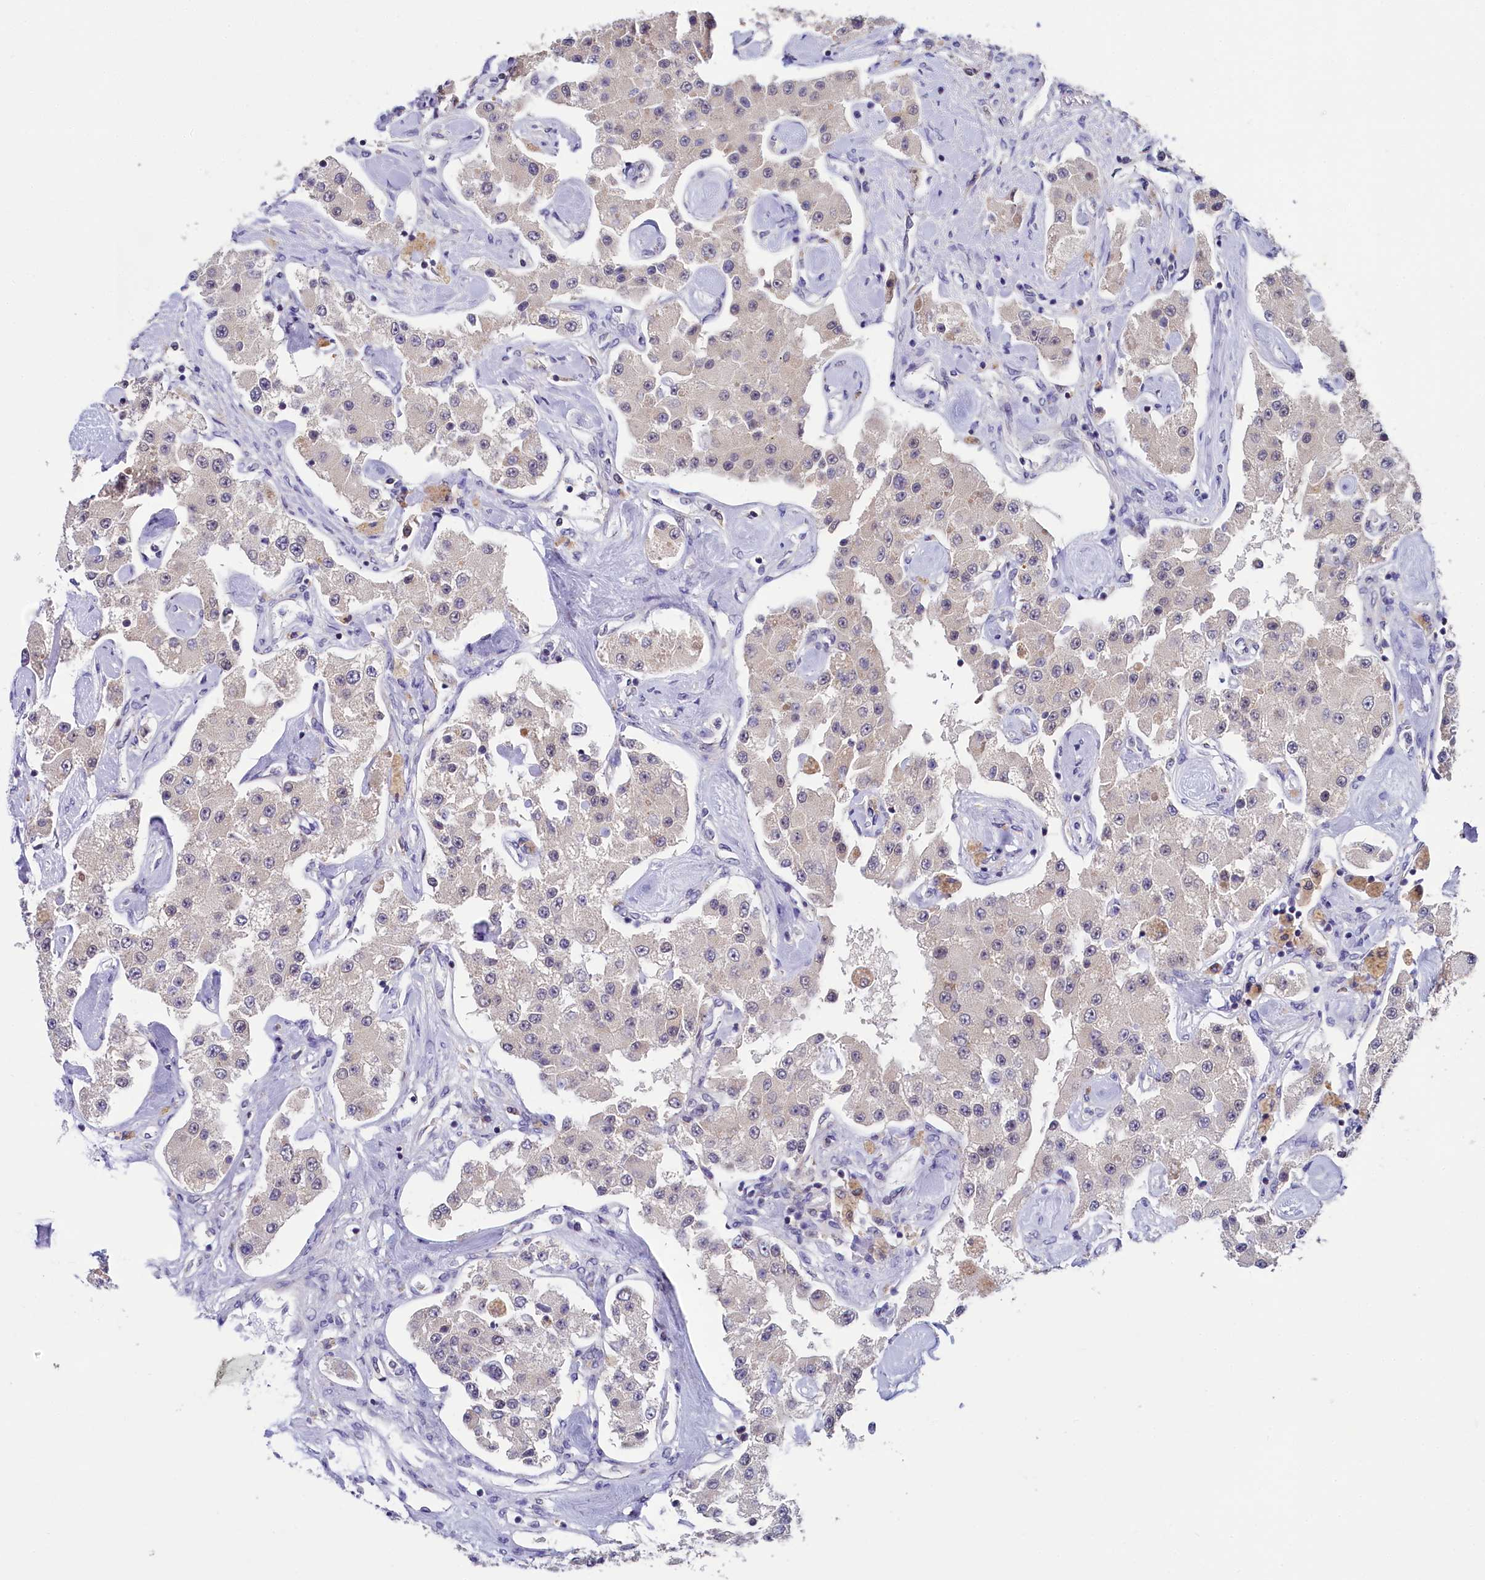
{"staining": {"intensity": "negative", "quantity": "none", "location": "none"}, "tissue": "carcinoid", "cell_type": "Tumor cells", "image_type": "cancer", "snomed": [{"axis": "morphology", "description": "Carcinoid, malignant, NOS"}, {"axis": "topography", "description": "Pancreas"}], "caption": "Human carcinoid stained for a protein using immunohistochemistry demonstrates no staining in tumor cells.", "gene": "SPINK9", "patient": {"sex": "male", "age": 41}}